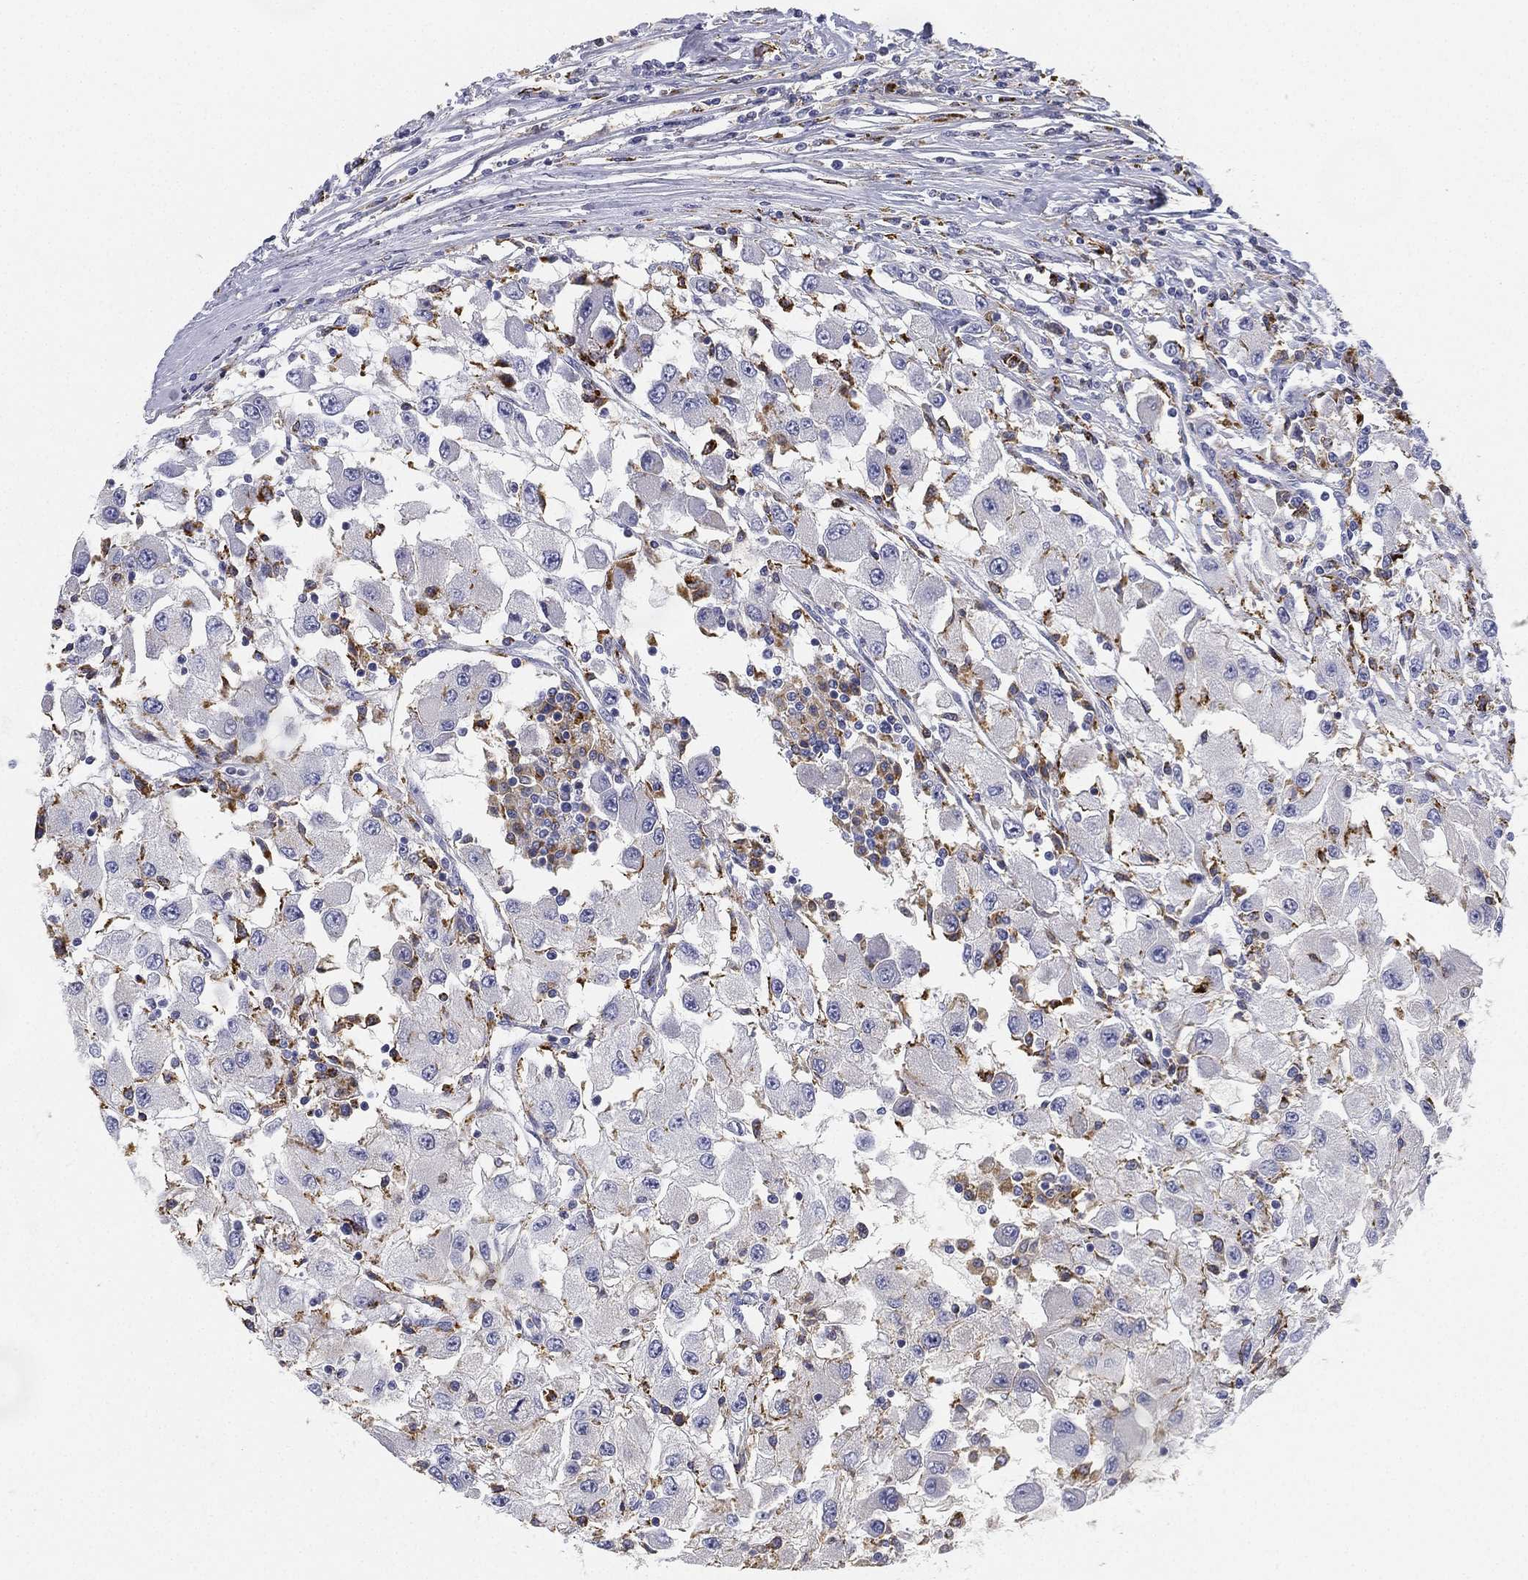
{"staining": {"intensity": "moderate", "quantity": "<25%", "location": "cytoplasmic/membranous"}, "tissue": "renal cancer", "cell_type": "Tumor cells", "image_type": "cancer", "snomed": [{"axis": "morphology", "description": "Adenocarcinoma, NOS"}, {"axis": "topography", "description": "Kidney"}], "caption": "The immunohistochemical stain shows moderate cytoplasmic/membranous staining in tumor cells of renal cancer tissue. Immunohistochemistry stains the protein of interest in brown and the nuclei are stained blue.", "gene": "NPC2", "patient": {"sex": "female", "age": 67}}